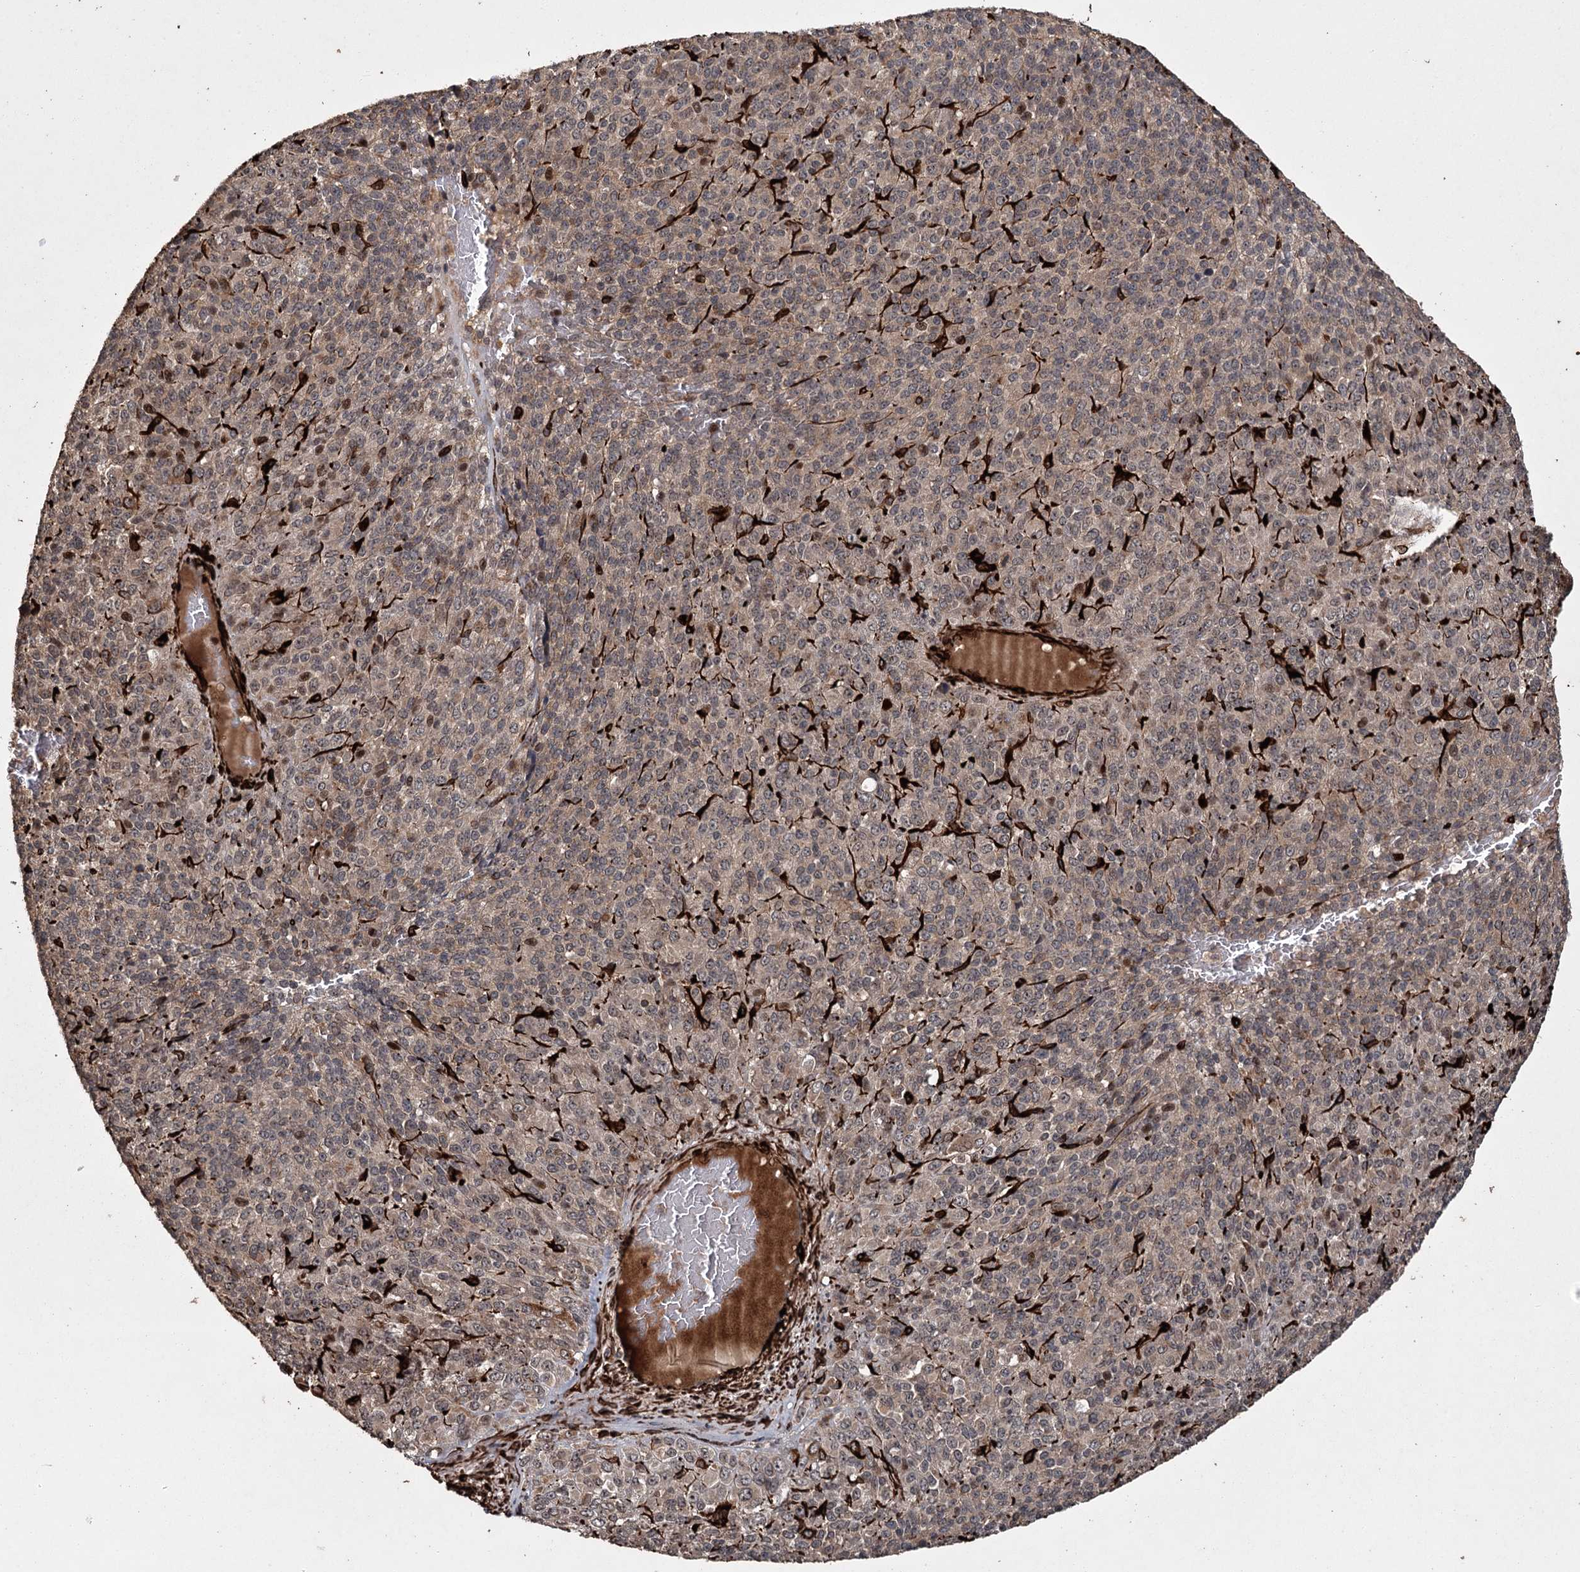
{"staining": {"intensity": "moderate", "quantity": "25%-75%", "location": "cytoplasmic/membranous,nuclear"}, "tissue": "melanoma", "cell_type": "Tumor cells", "image_type": "cancer", "snomed": [{"axis": "morphology", "description": "Malignant melanoma, Metastatic site"}, {"axis": "topography", "description": "Brain"}], "caption": "Melanoma stained with a protein marker shows moderate staining in tumor cells.", "gene": "RPAP3", "patient": {"sex": "female", "age": 56}}